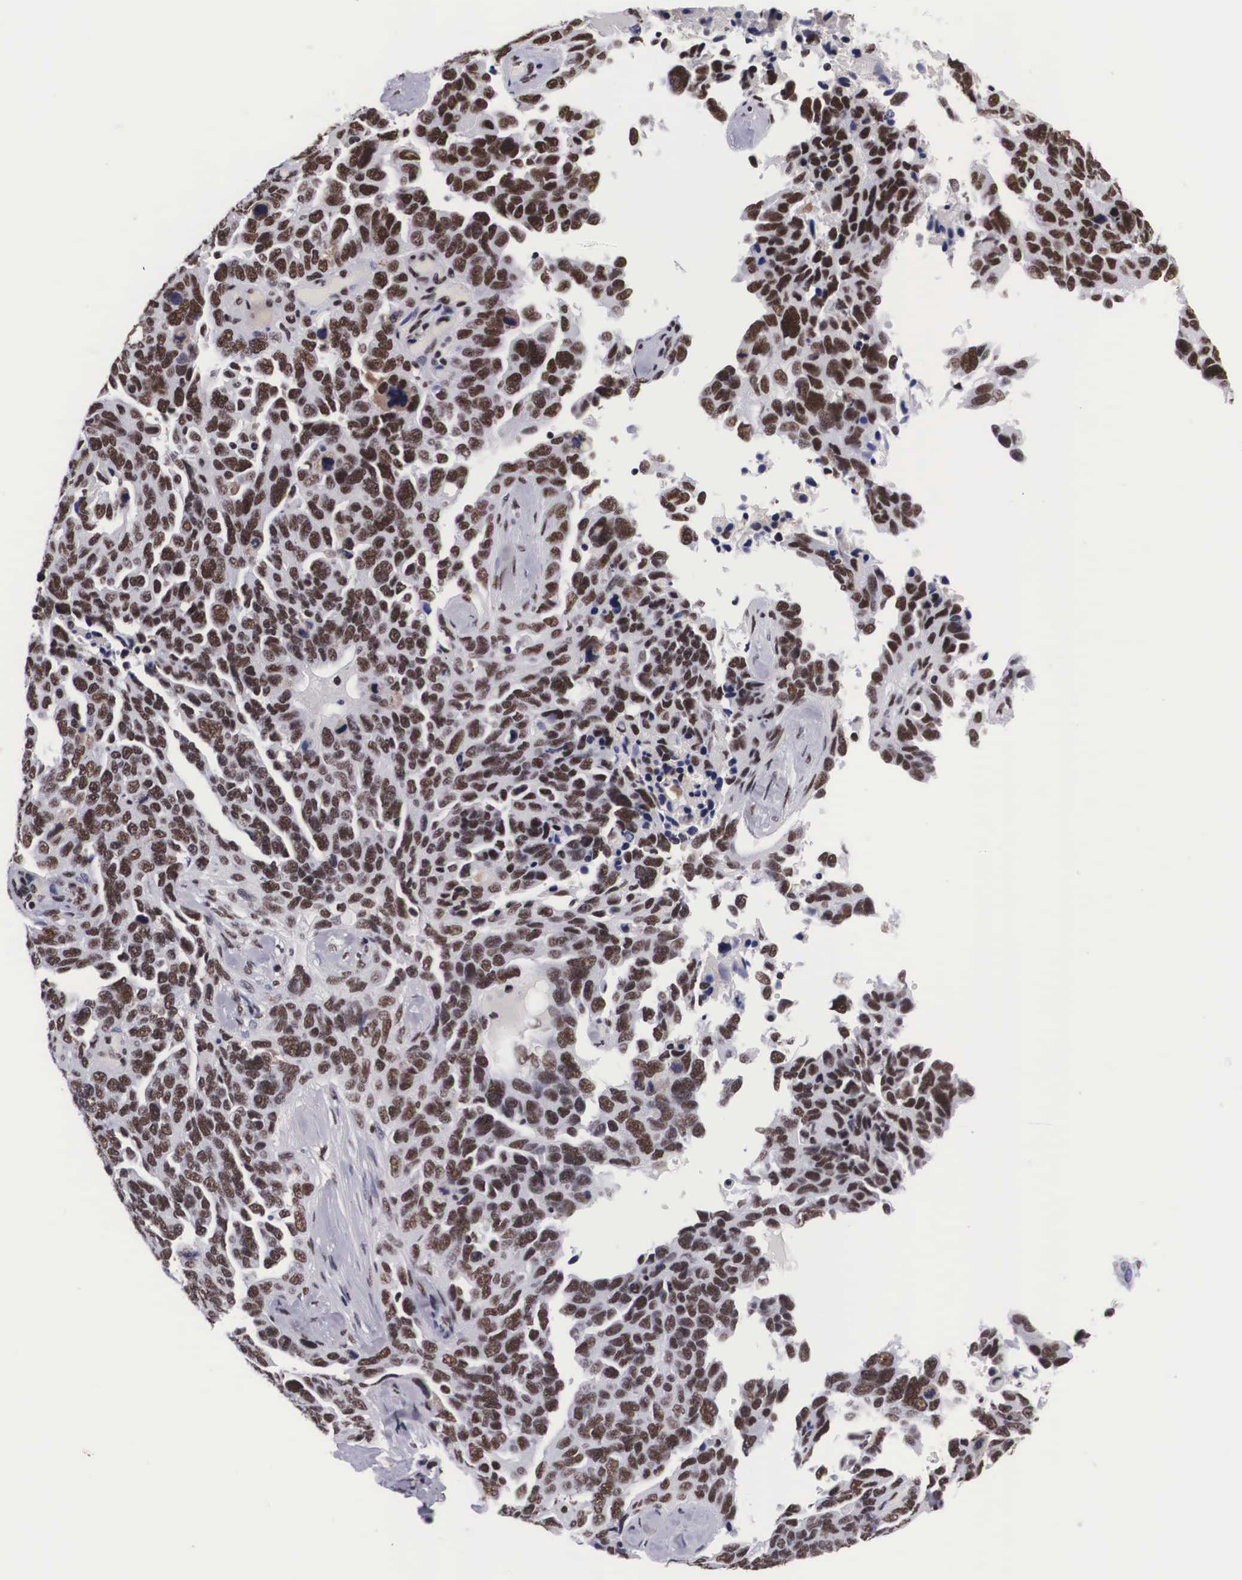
{"staining": {"intensity": "moderate", "quantity": ">75%", "location": "nuclear"}, "tissue": "ovarian cancer", "cell_type": "Tumor cells", "image_type": "cancer", "snomed": [{"axis": "morphology", "description": "Cystadenocarcinoma, serous, NOS"}, {"axis": "topography", "description": "Ovary"}], "caption": "A high-resolution micrograph shows immunohistochemistry (IHC) staining of serous cystadenocarcinoma (ovarian), which shows moderate nuclear positivity in approximately >75% of tumor cells.", "gene": "SF3A1", "patient": {"sex": "female", "age": 64}}